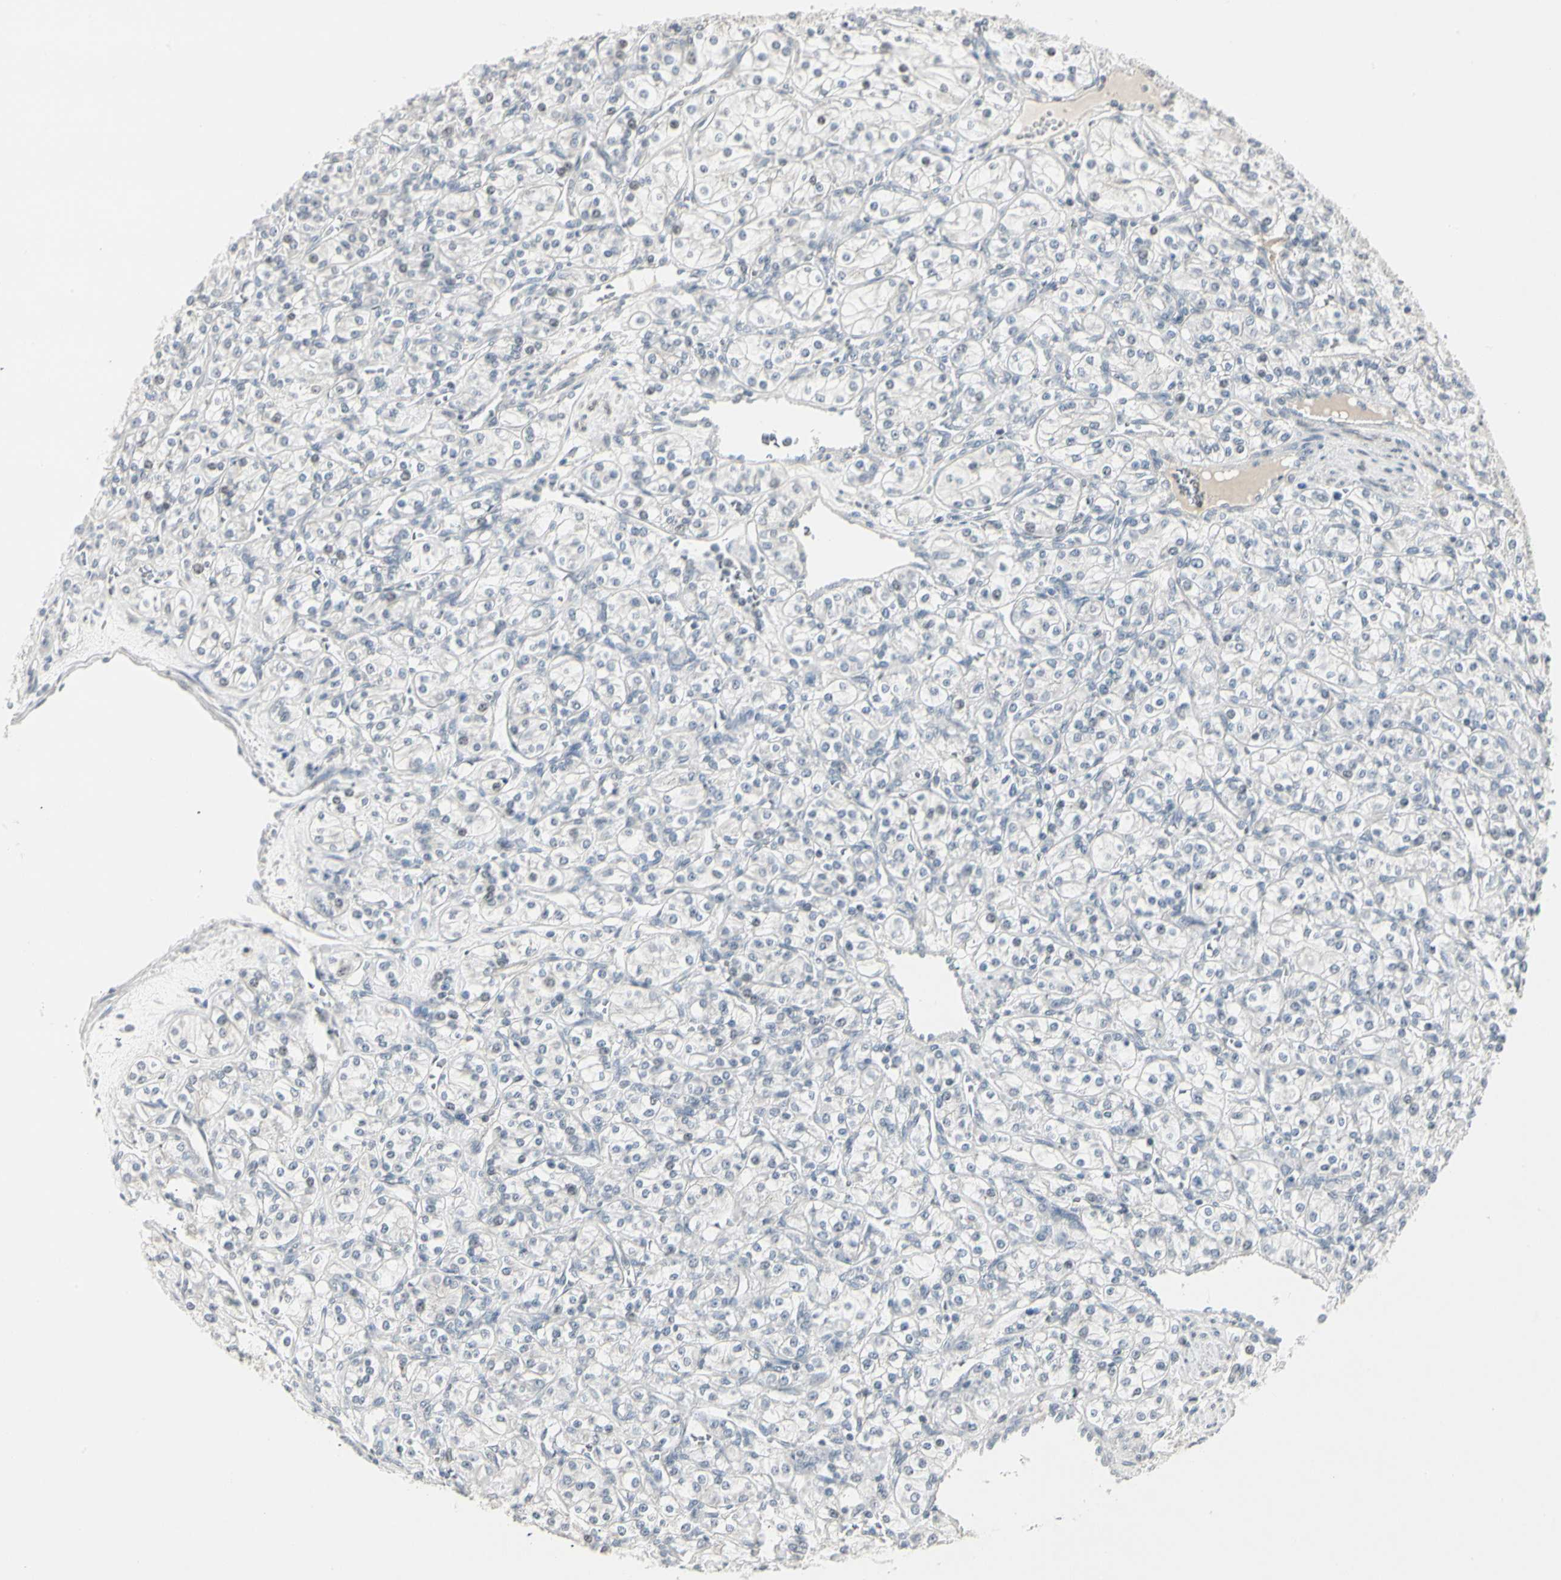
{"staining": {"intensity": "negative", "quantity": "none", "location": "none"}, "tissue": "renal cancer", "cell_type": "Tumor cells", "image_type": "cancer", "snomed": [{"axis": "morphology", "description": "Adenocarcinoma, NOS"}, {"axis": "topography", "description": "Kidney"}], "caption": "DAB (3,3'-diaminobenzidine) immunohistochemical staining of renal adenocarcinoma shows no significant staining in tumor cells. The staining is performed using DAB (3,3'-diaminobenzidine) brown chromogen with nuclei counter-stained in using hematoxylin.", "gene": "DMPK", "patient": {"sex": "male", "age": 77}}